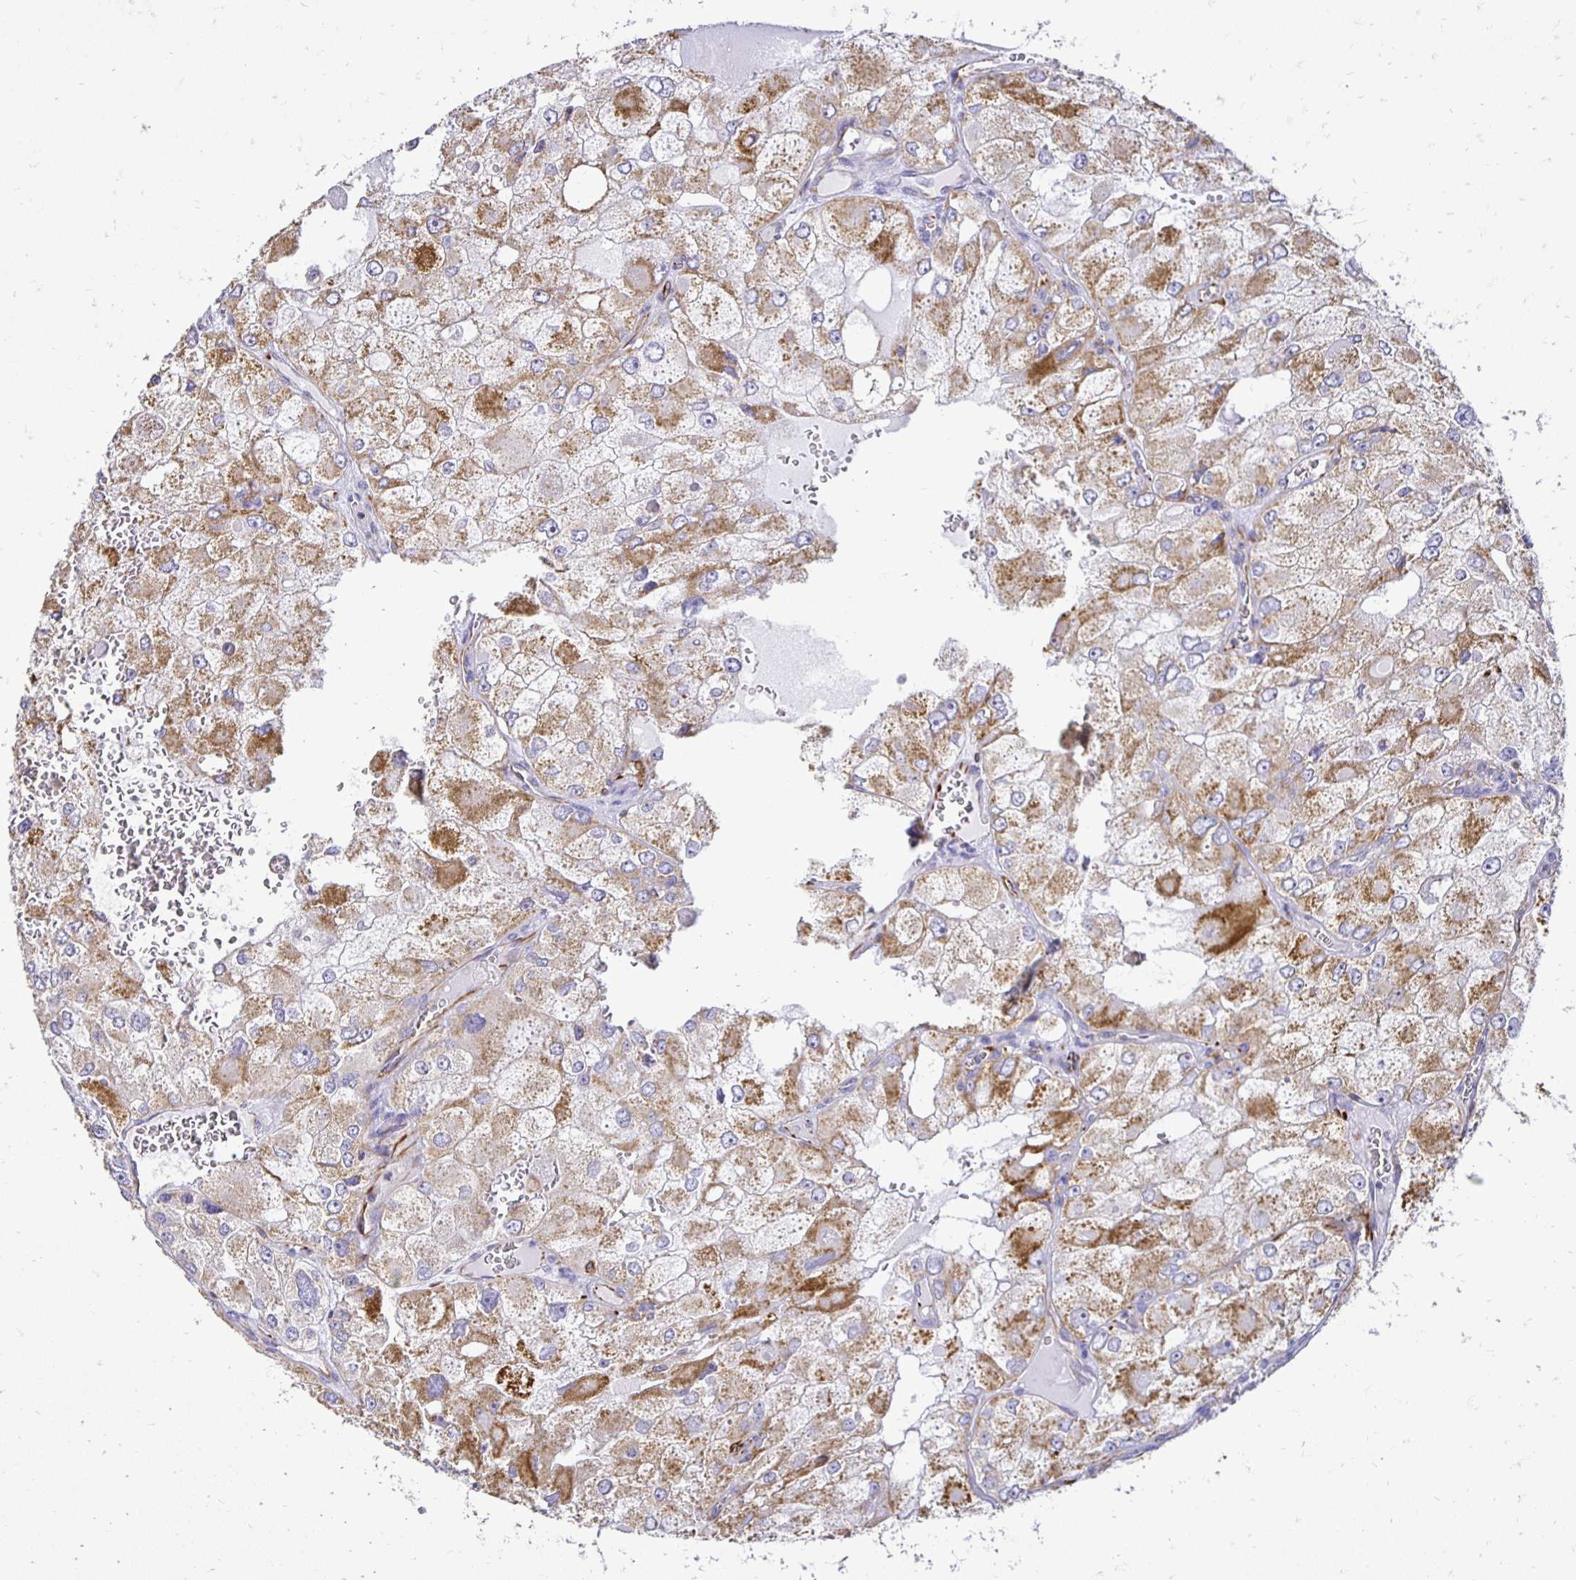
{"staining": {"intensity": "moderate", "quantity": ">75%", "location": "cytoplasmic/membranous"}, "tissue": "renal cancer", "cell_type": "Tumor cells", "image_type": "cancer", "snomed": [{"axis": "morphology", "description": "Adenocarcinoma, NOS"}, {"axis": "topography", "description": "Kidney"}], "caption": "About >75% of tumor cells in human renal adenocarcinoma reveal moderate cytoplasmic/membranous protein positivity as visualized by brown immunohistochemical staining.", "gene": "PLAAT2", "patient": {"sex": "female", "age": 70}}